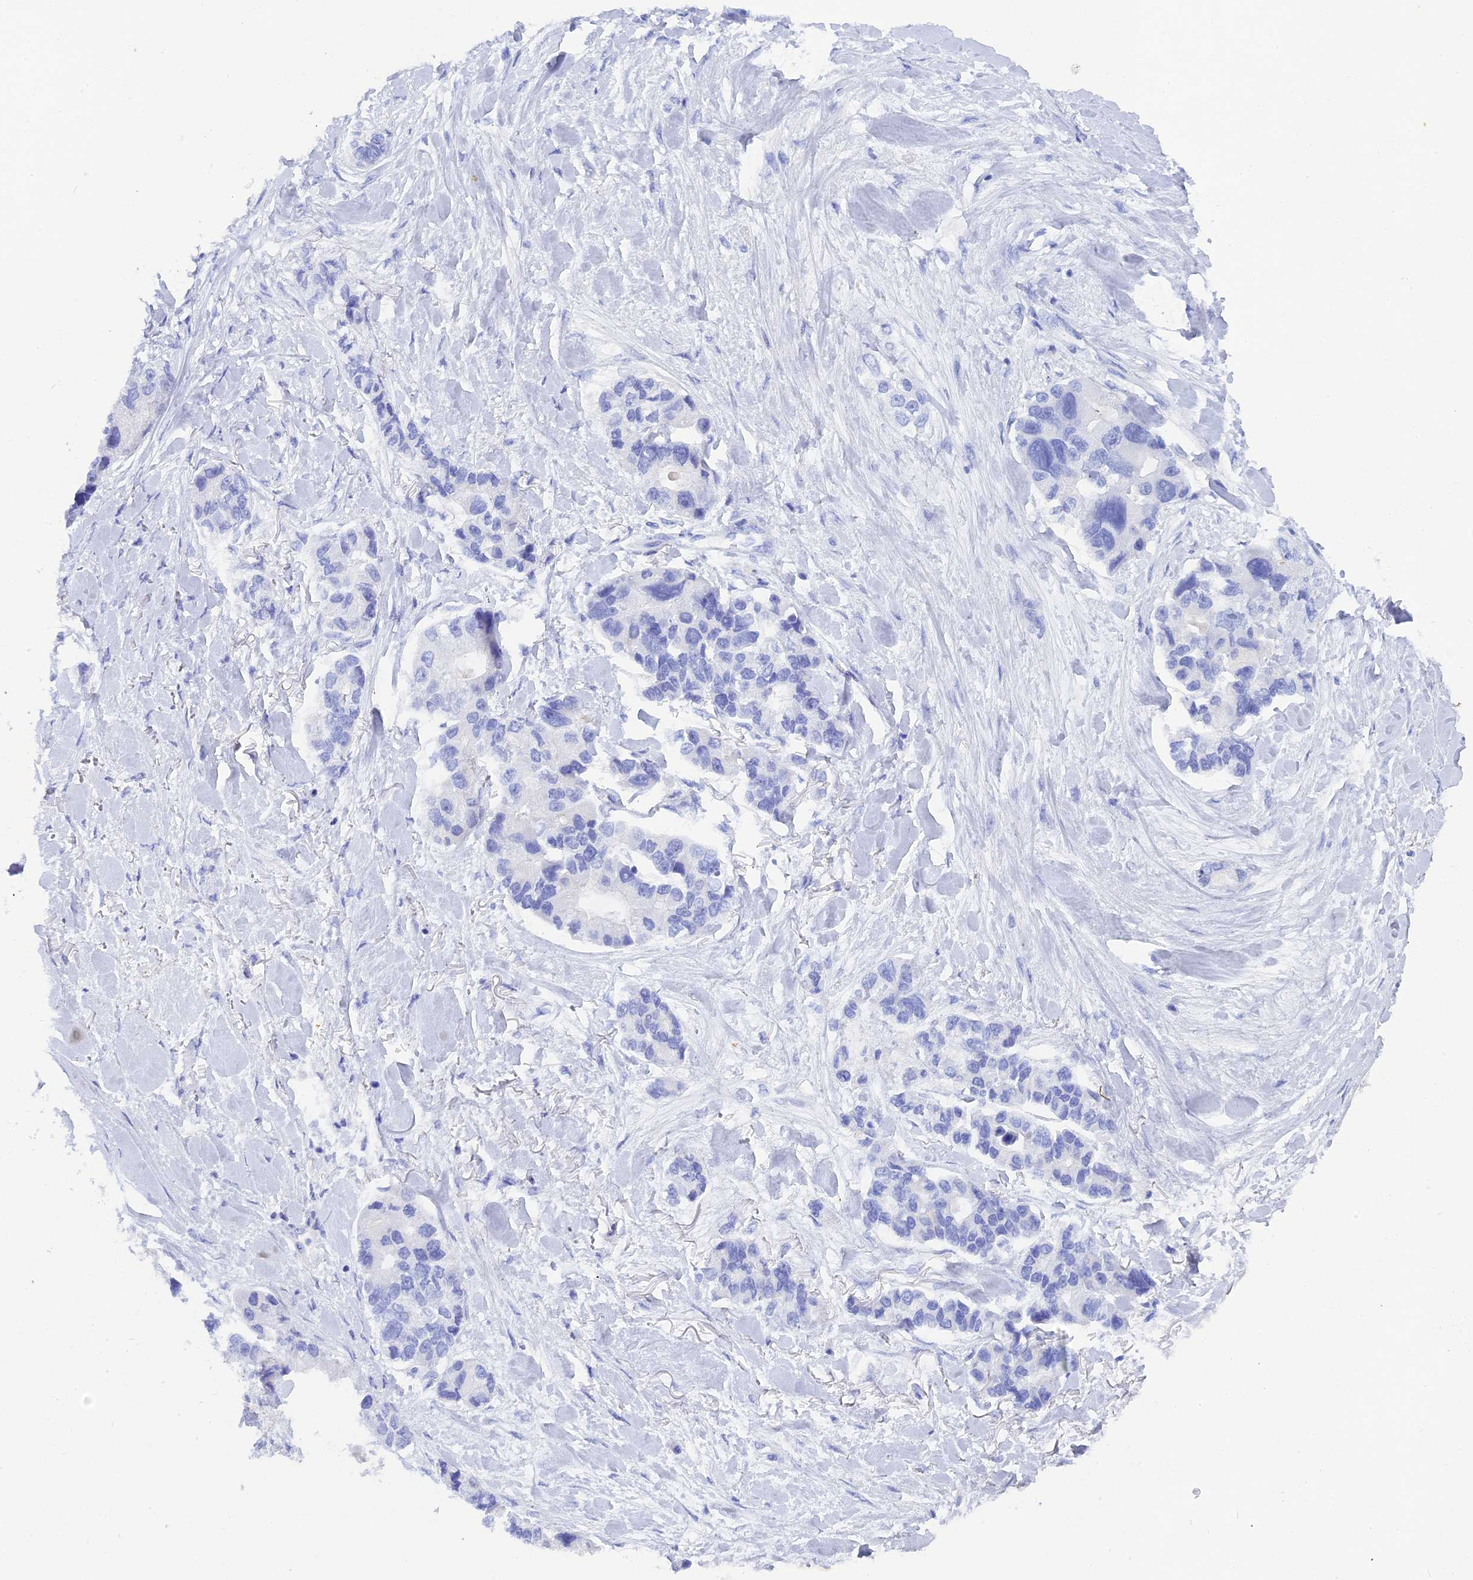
{"staining": {"intensity": "negative", "quantity": "none", "location": "none"}, "tissue": "lung cancer", "cell_type": "Tumor cells", "image_type": "cancer", "snomed": [{"axis": "morphology", "description": "Adenocarcinoma, NOS"}, {"axis": "topography", "description": "Lung"}], "caption": "IHC photomicrograph of lung cancer stained for a protein (brown), which displays no staining in tumor cells.", "gene": "REG1A", "patient": {"sex": "female", "age": 54}}